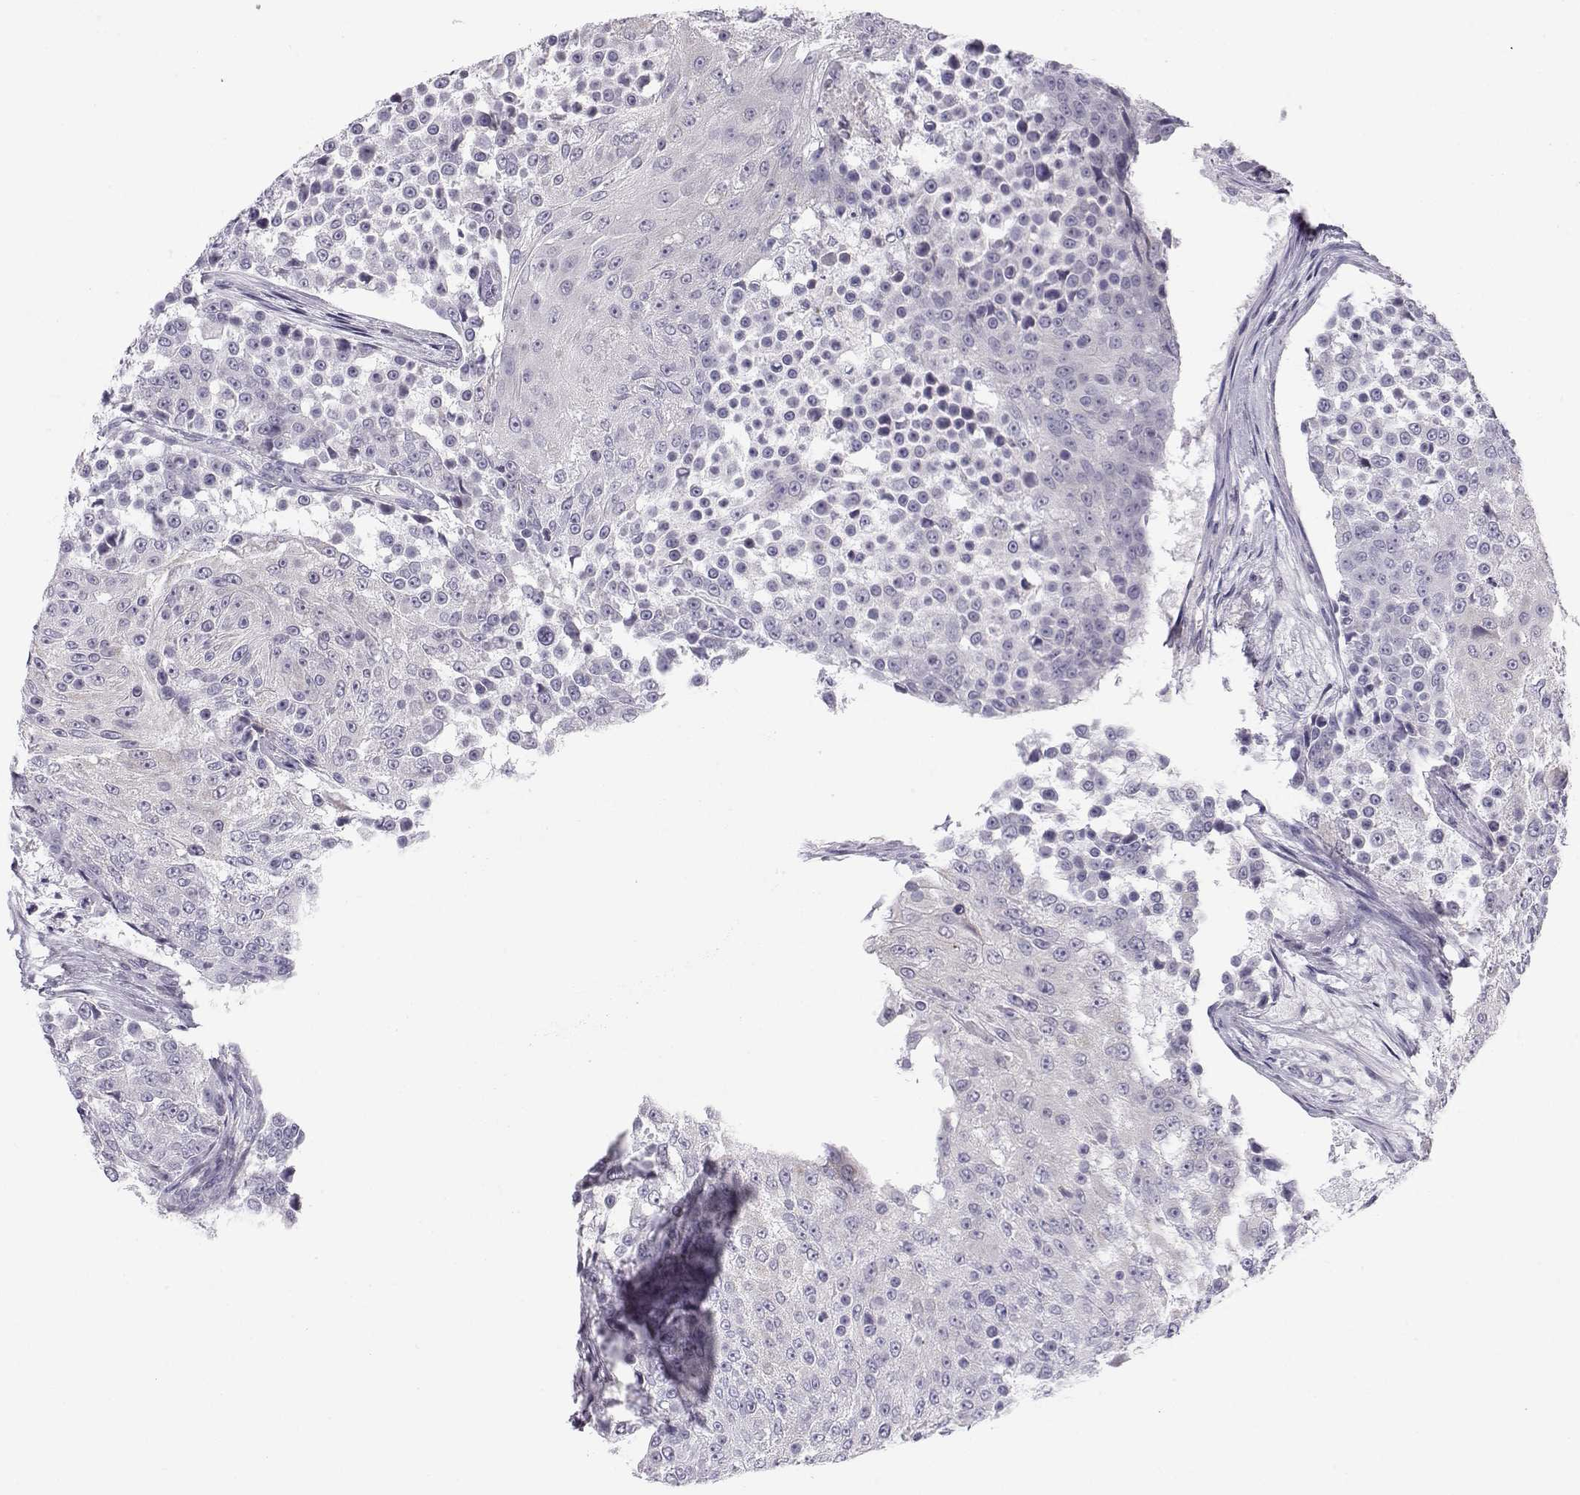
{"staining": {"intensity": "negative", "quantity": "none", "location": "none"}, "tissue": "urothelial cancer", "cell_type": "Tumor cells", "image_type": "cancer", "snomed": [{"axis": "morphology", "description": "Urothelial carcinoma, High grade"}, {"axis": "topography", "description": "Urinary bladder"}], "caption": "Immunohistochemical staining of human high-grade urothelial carcinoma demonstrates no significant positivity in tumor cells. The staining is performed using DAB brown chromogen with nuclei counter-stained in using hematoxylin.", "gene": "KCNMB4", "patient": {"sex": "female", "age": 63}}